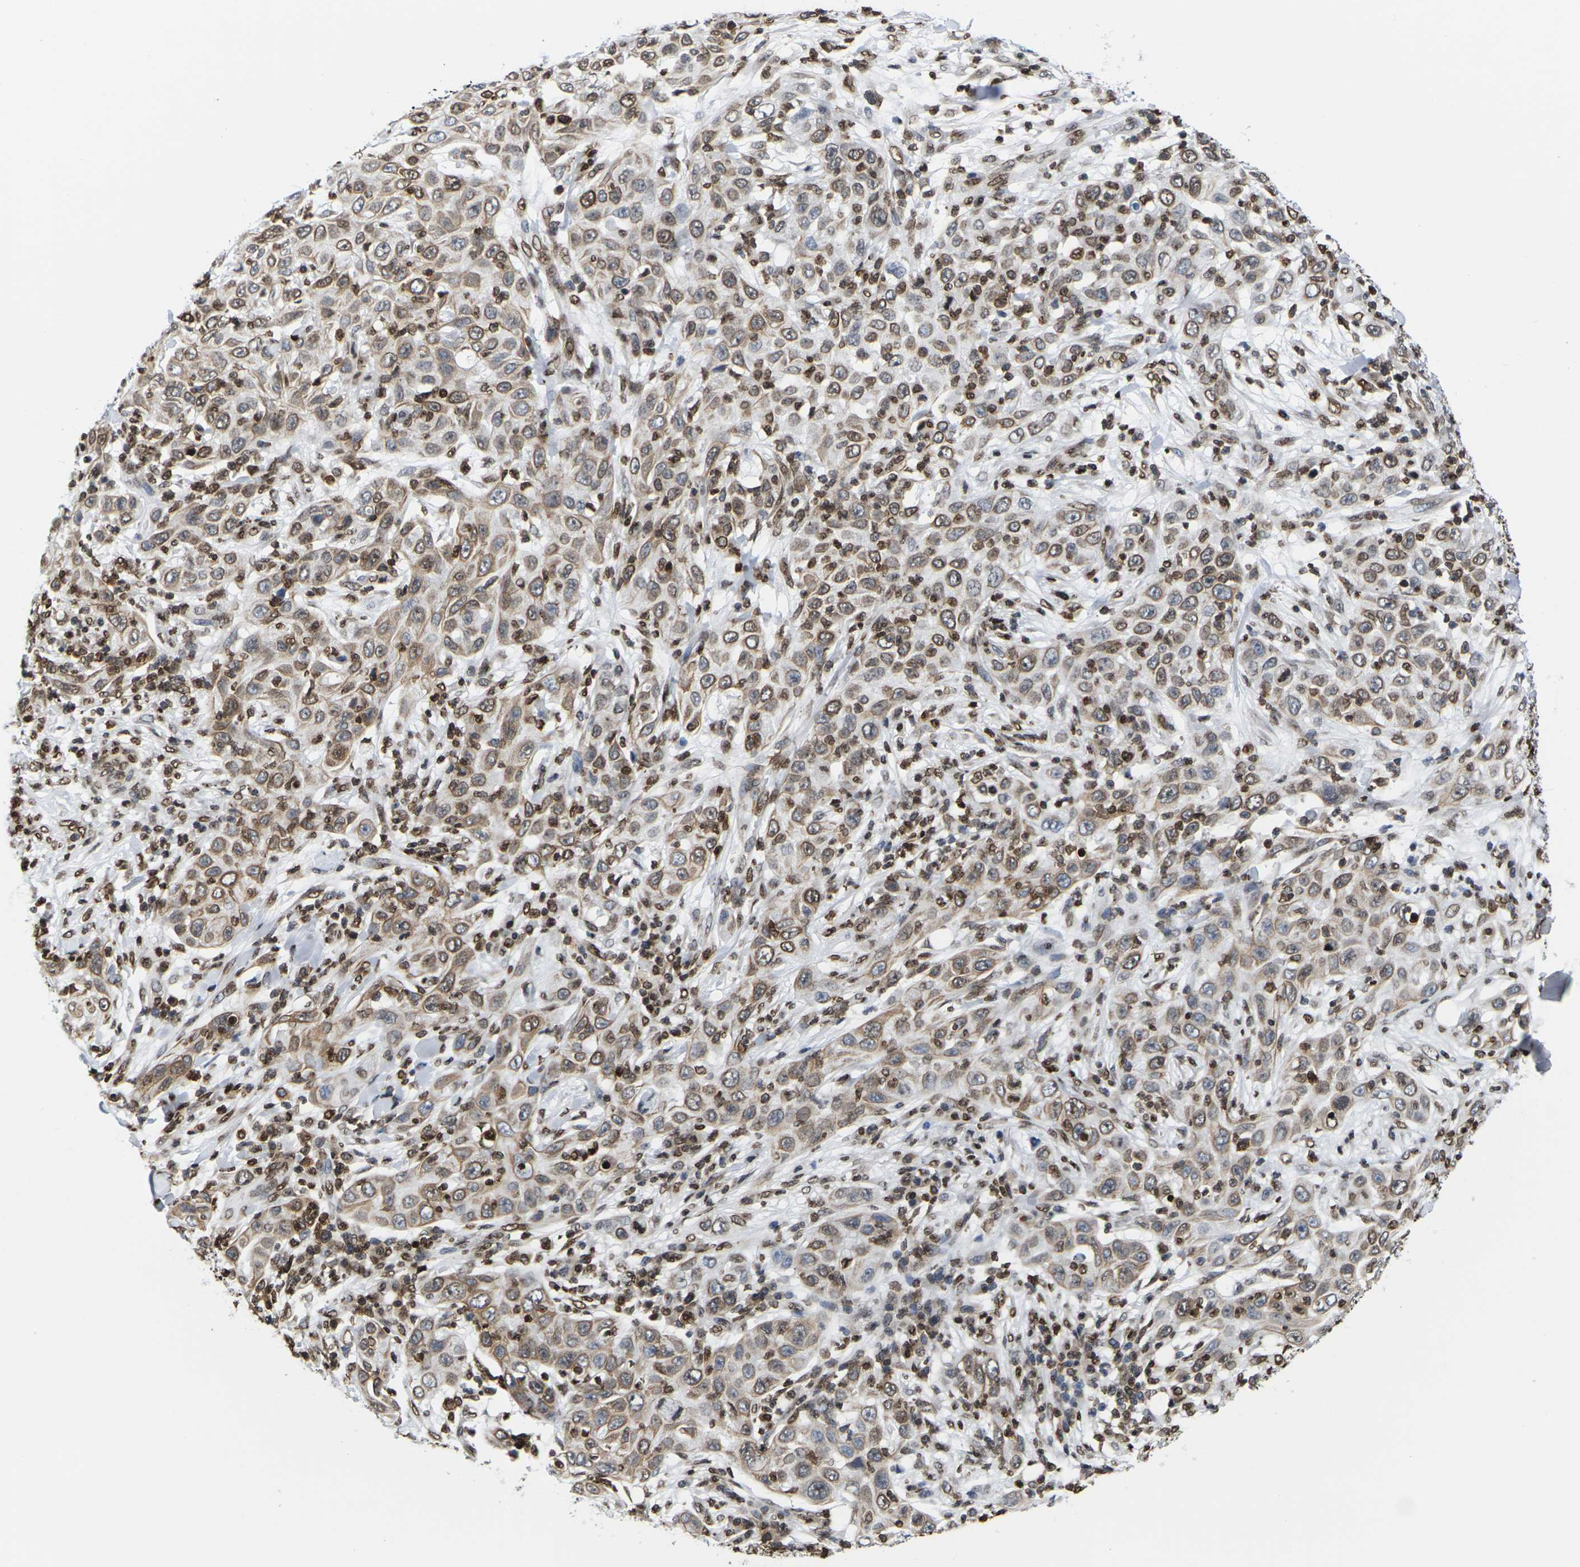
{"staining": {"intensity": "moderate", "quantity": ">75%", "location": "cytoplasmic/membranous,nuclear"}, "tissue": "skin cancer", "cell_type": "Tumor cells", "image_type": "cancer", "snomed": [{"axis": "morphology", "description": "Squamous cell carcinoma, NOS"}, {"axis": "topography", "description": "Skin"}], "caption": "Immunohistochemistry (IHC) (DAB) staining of human skin cancer (squamous cell carcinoma) demonstrates moderate cytoplasmic/membranous and nuclear protein staining in about >75% of tumor cells.", "gene": "H2AC21", "patient": {"sex": "female", "age": 88}}